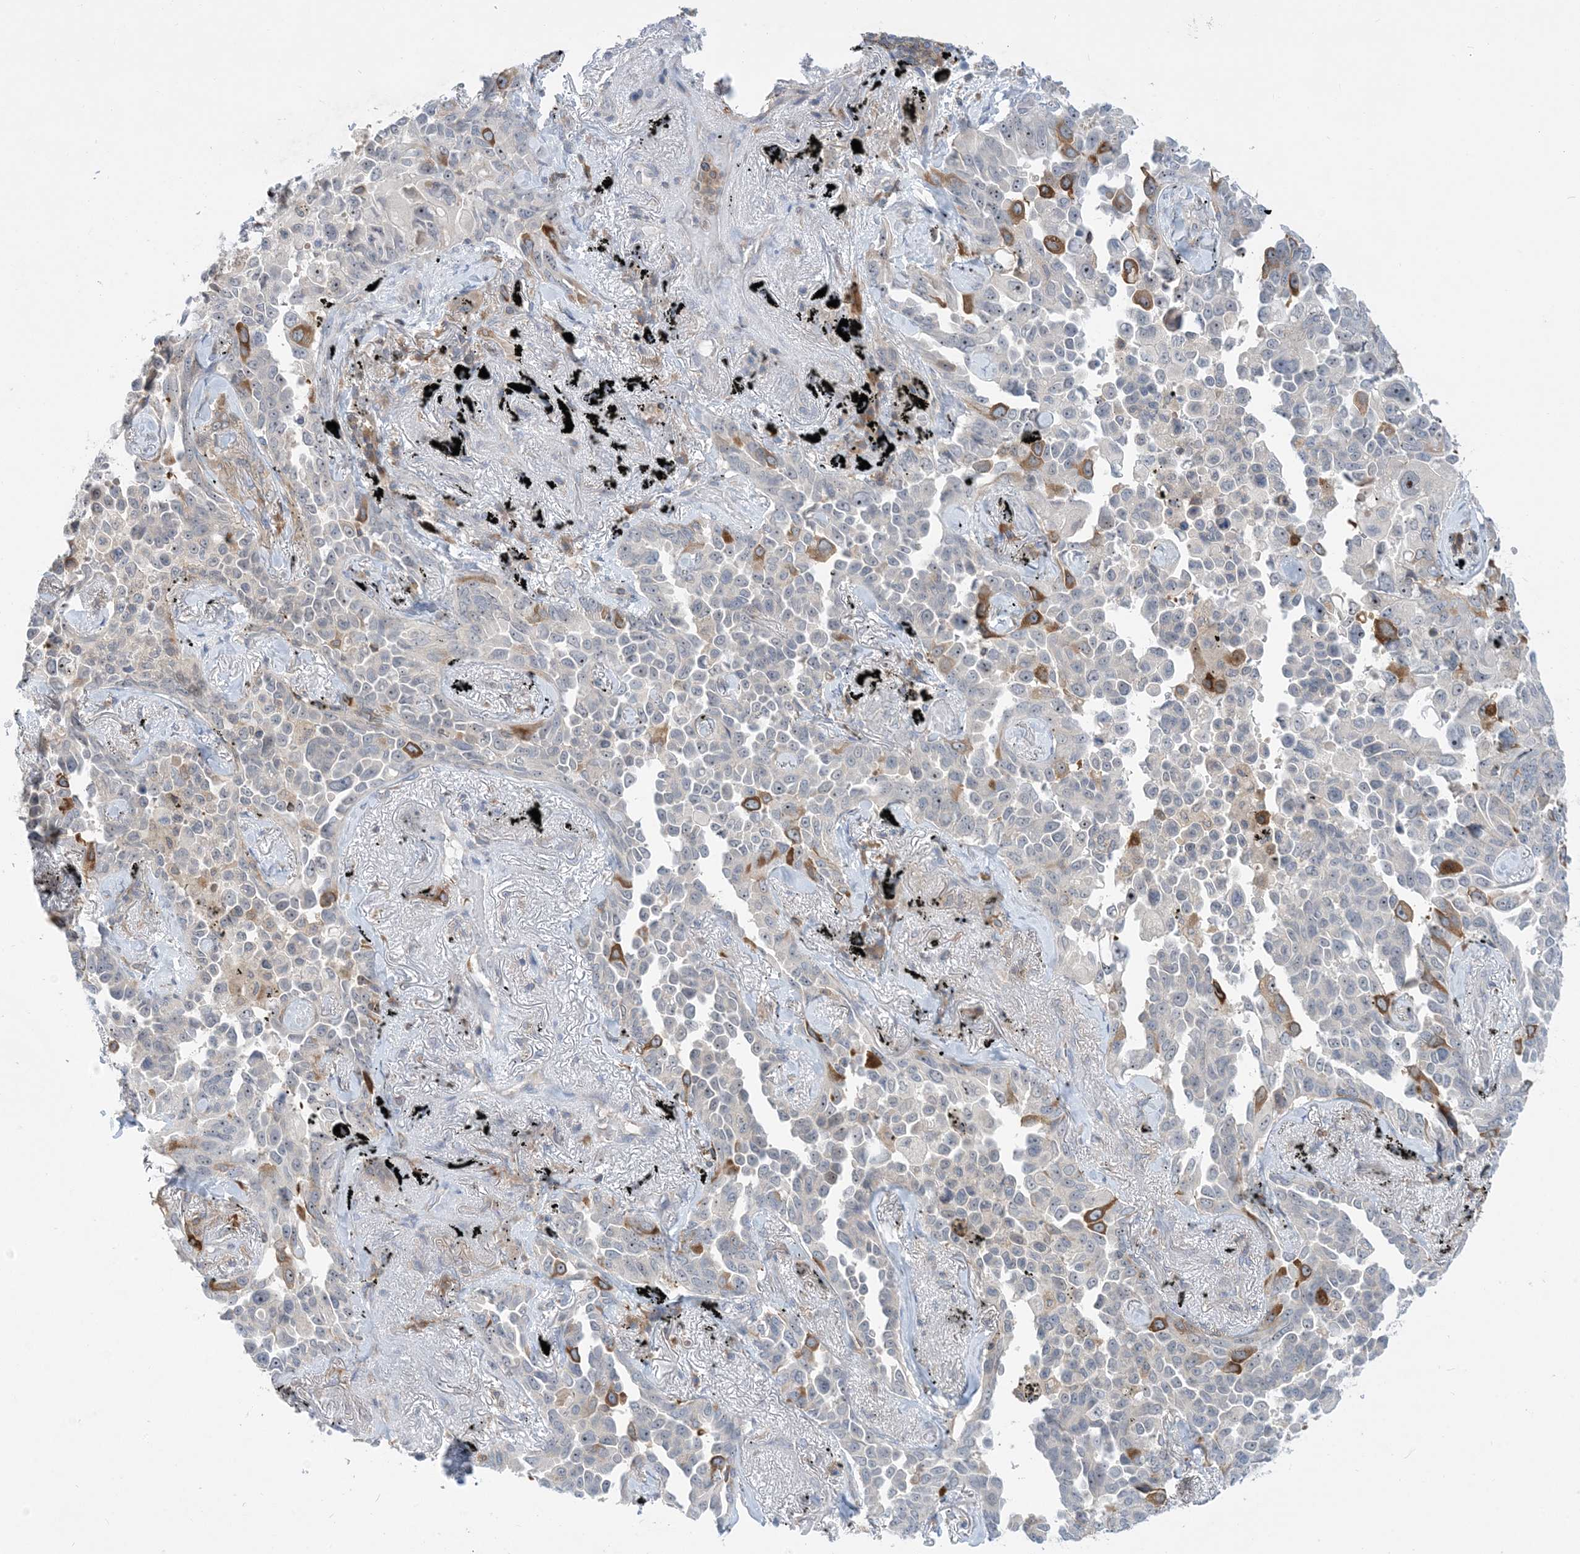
{"staining": {"intensity": "moderate", "quantity": "<25%", "location": "cytoplasmic/membranous"}, "tissue": "lung cancer", "cell_type": "Tumor cells", "image_type": "cancer", "snomed": [{"axis": "morphology", "description": "Adenocarcinoma, NOS"}, {"axis": "topography", "description": "Lung"}], "caption": "This image demonstrates IHC staining of lung adenocarcinoma, with low moderate cytoplasmic/membranous positivity in about <25% of tumor cells.", "gene": "AOC1", "patient": {"sex": "female", "age": 67}}